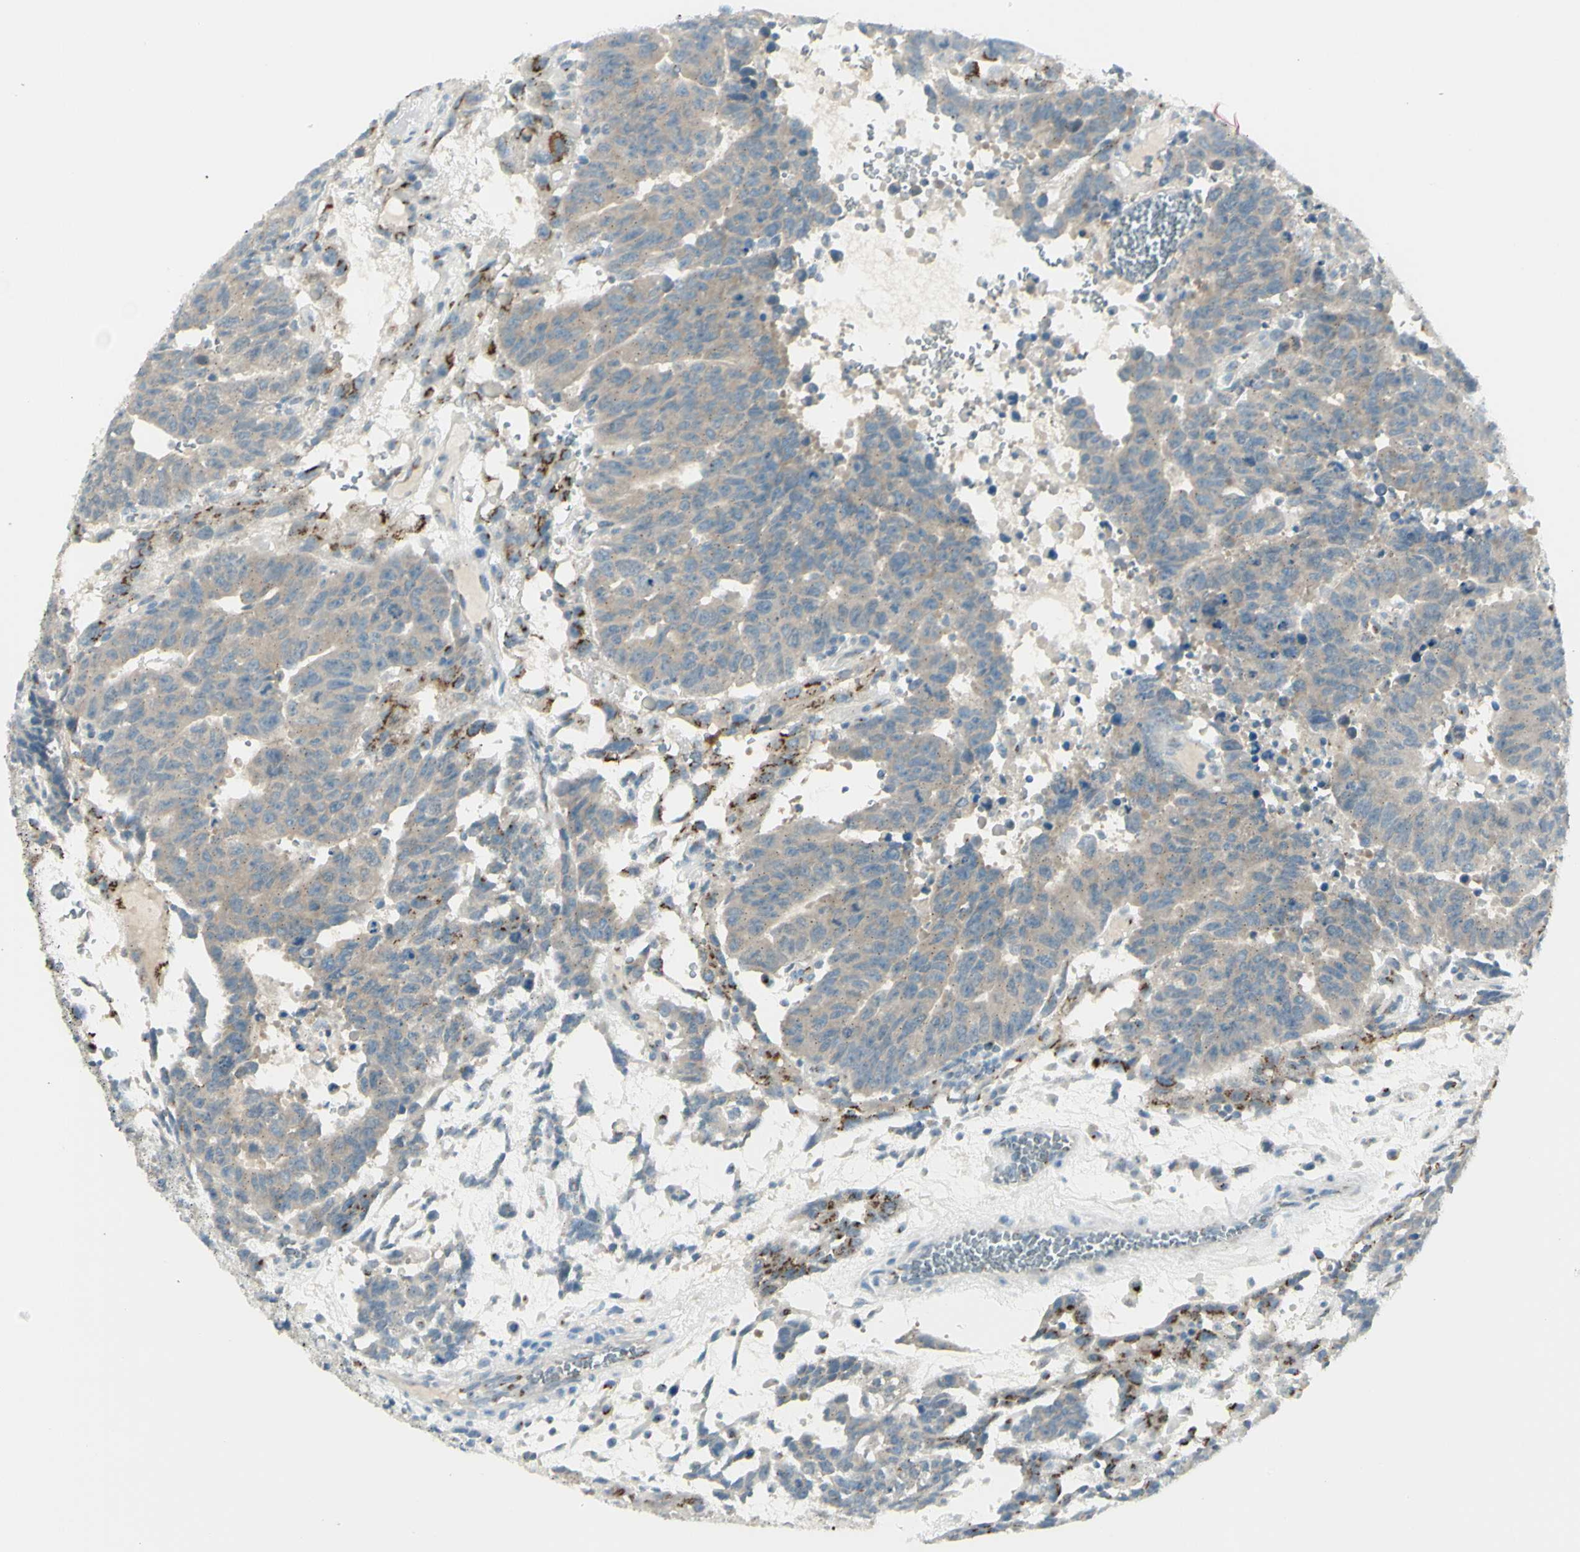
{"staining": {"intensity": "moderate", "quantity": "<25%", "location": "cytoplasmic/membranous"}, "tissue": "testis cancer", "cell_type": "Tumor cells", "image_type": "cancer", "snomed": [{"axis": "morphology", "description": "Seminoma, NOS"}, {"axis": "morphology", "description": "Carcinoma, Embryonal, NOS"}, {"axis": "topography", "description": "Testis"}], "caption": "Human embryonal carcinoma (testis) stained with a brown dye exhibits moderate cytoplasmic/membranous positive expression in about <25% of tumor cells.", "gene": "B4GALT1", "patient": {"sex": "male", "age": 52}}